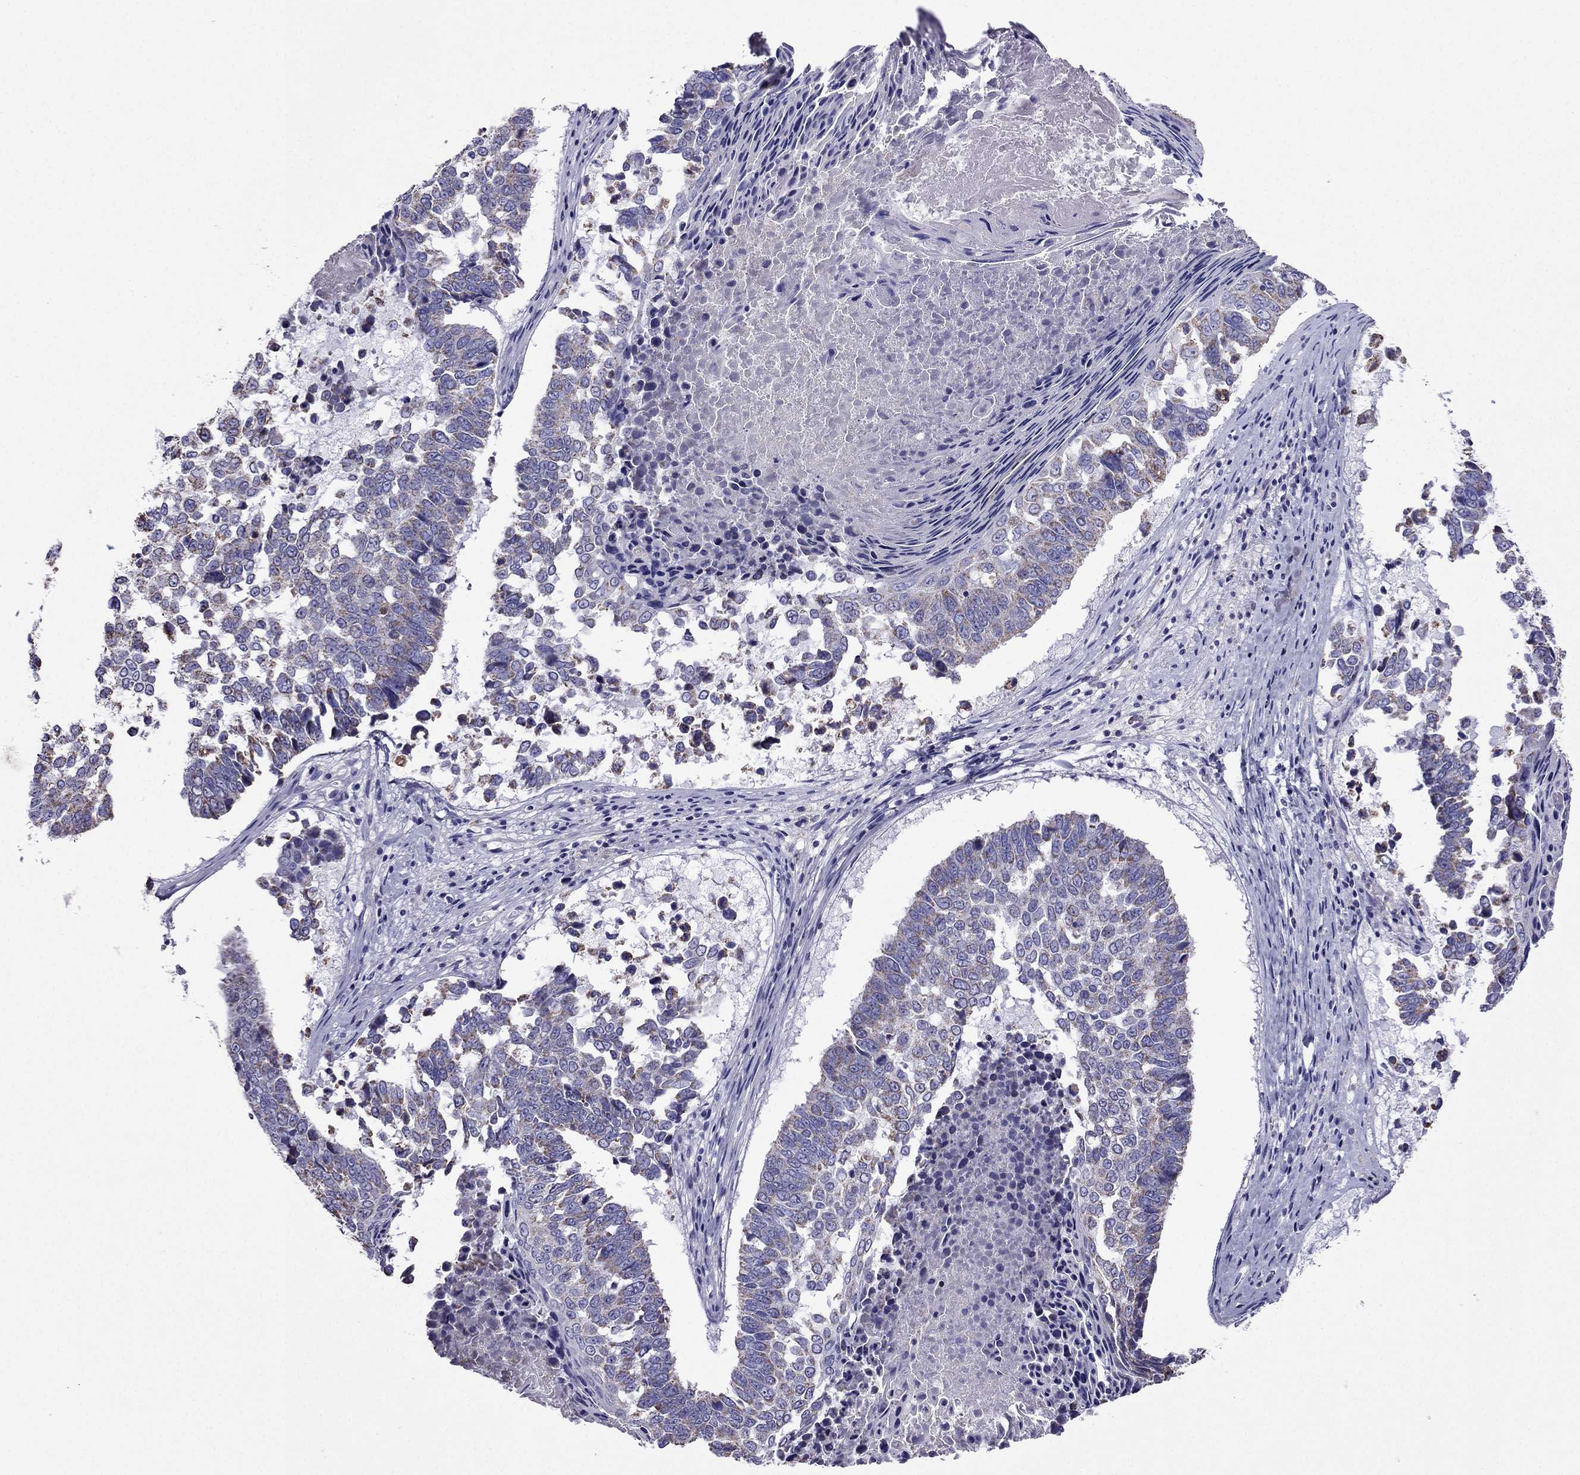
{"staining": {"intensity": "moderate", "quantity": ">75%", "location": "cytoplasmic/membranous"}, "tissue": "lung cancer", "cell_type": "Tumor cells", "image_type": "cancer", "snomed": [{"axis": "morphology", "description": "Squamous cell carcinoma, NOS"}, {"axis": "topography", "description": "Lung"}], "caption": "An IHC histopathology image of tumor tissue is shown. Protein staining in brown labels moderate cytoplasmic/membranous positivity in lung cancer (squamous cell carcinoma) within tumor cells.", "gene": "DSC1", "patient": {"sex": "male", "age": 73}}